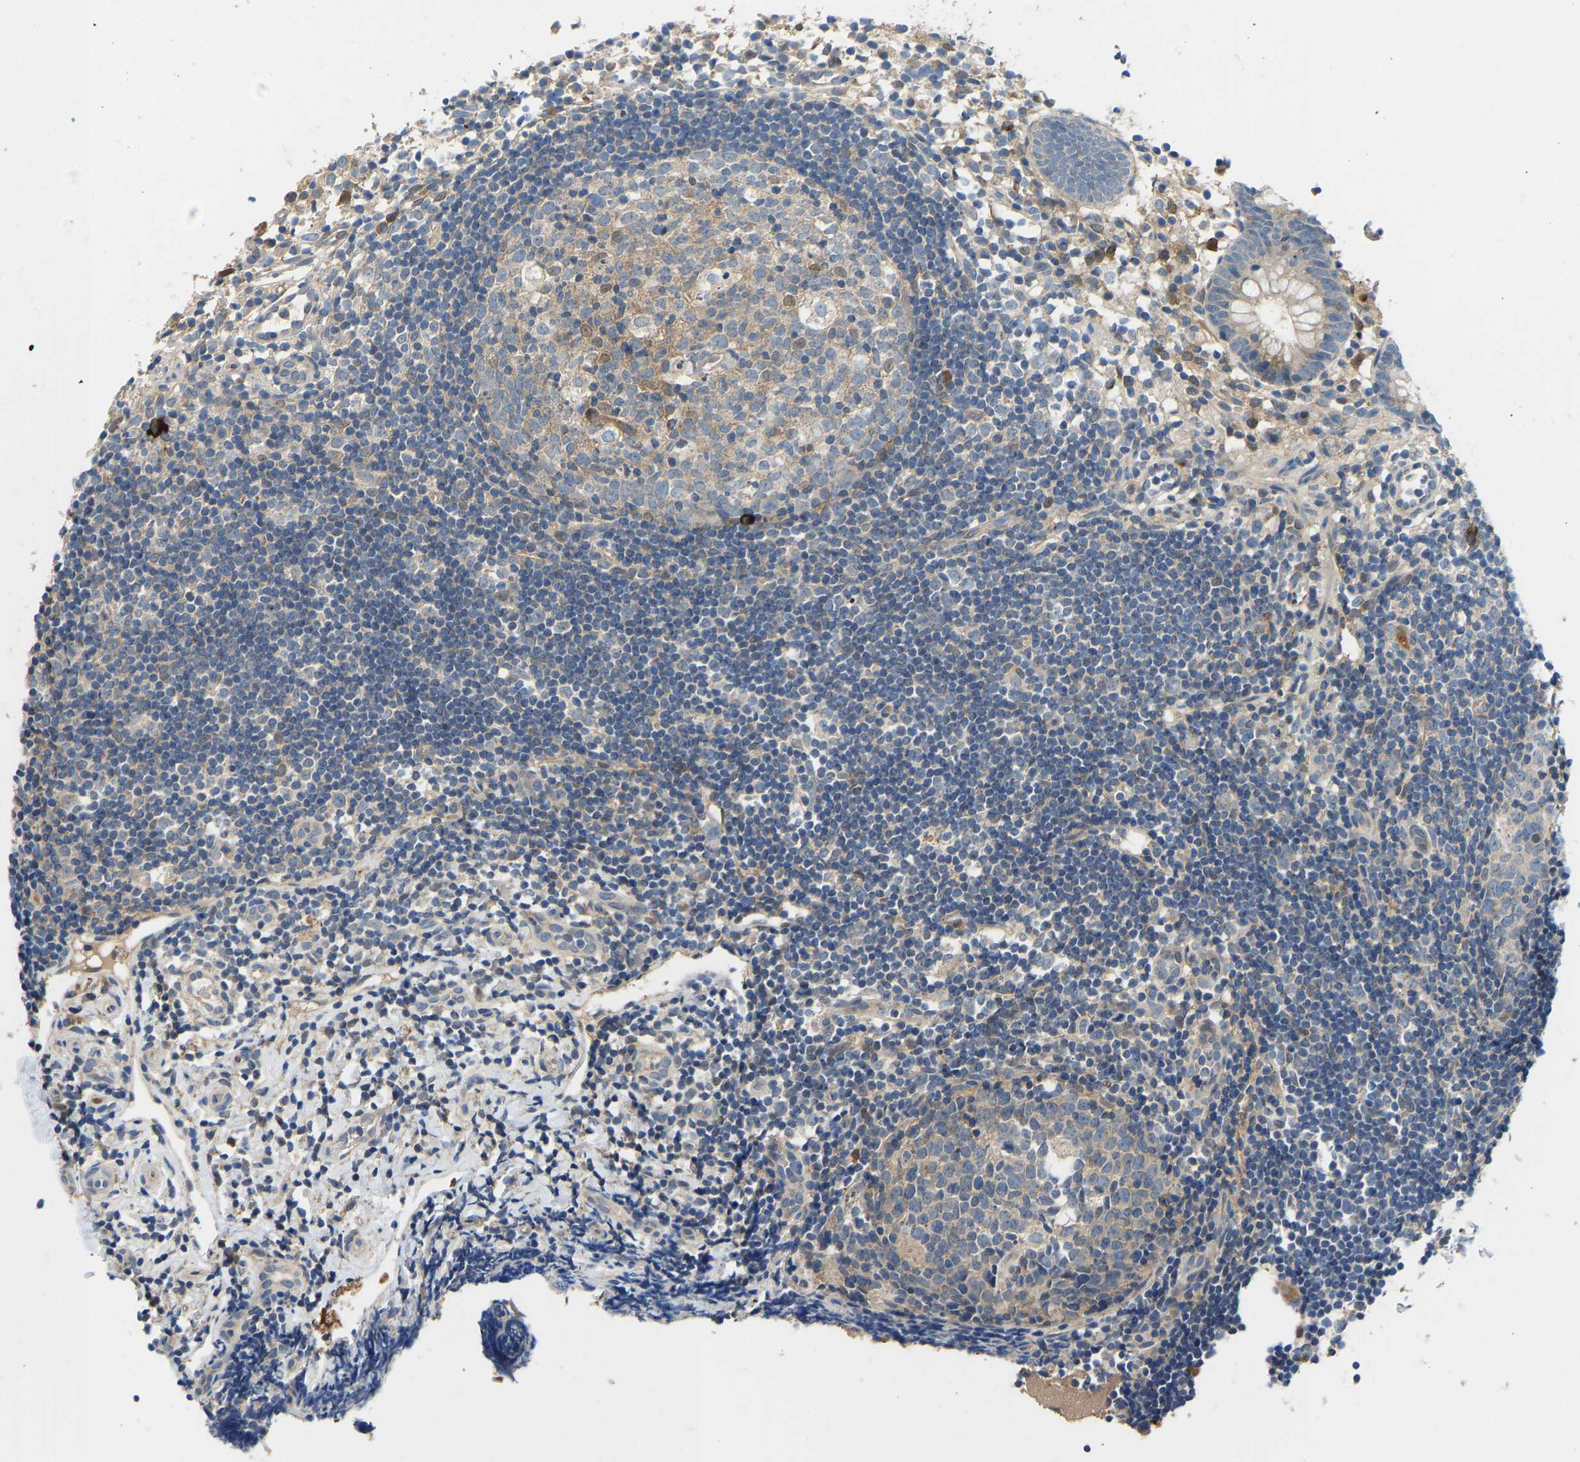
{"staining": {"intensity": "weak", "quantity": ">75%", "location": "cytoplasmic/membranous"}, "tissue": "appendix", "cell_type": "Glandular cells", "image_type": "normal", "snomed": [{"axis": "morphology", "description": "Normal tissue, NOS"}, {"axis": "topography", "description": "Appendix"}], "caption": "A brown stain shows weak cytoplasmic/membranous expression of a protein in glandular cells of benign appendix. Nuclei are stained in blue.", "gene": "RBP1", "patient": {"sex": "female", "age": 20}}